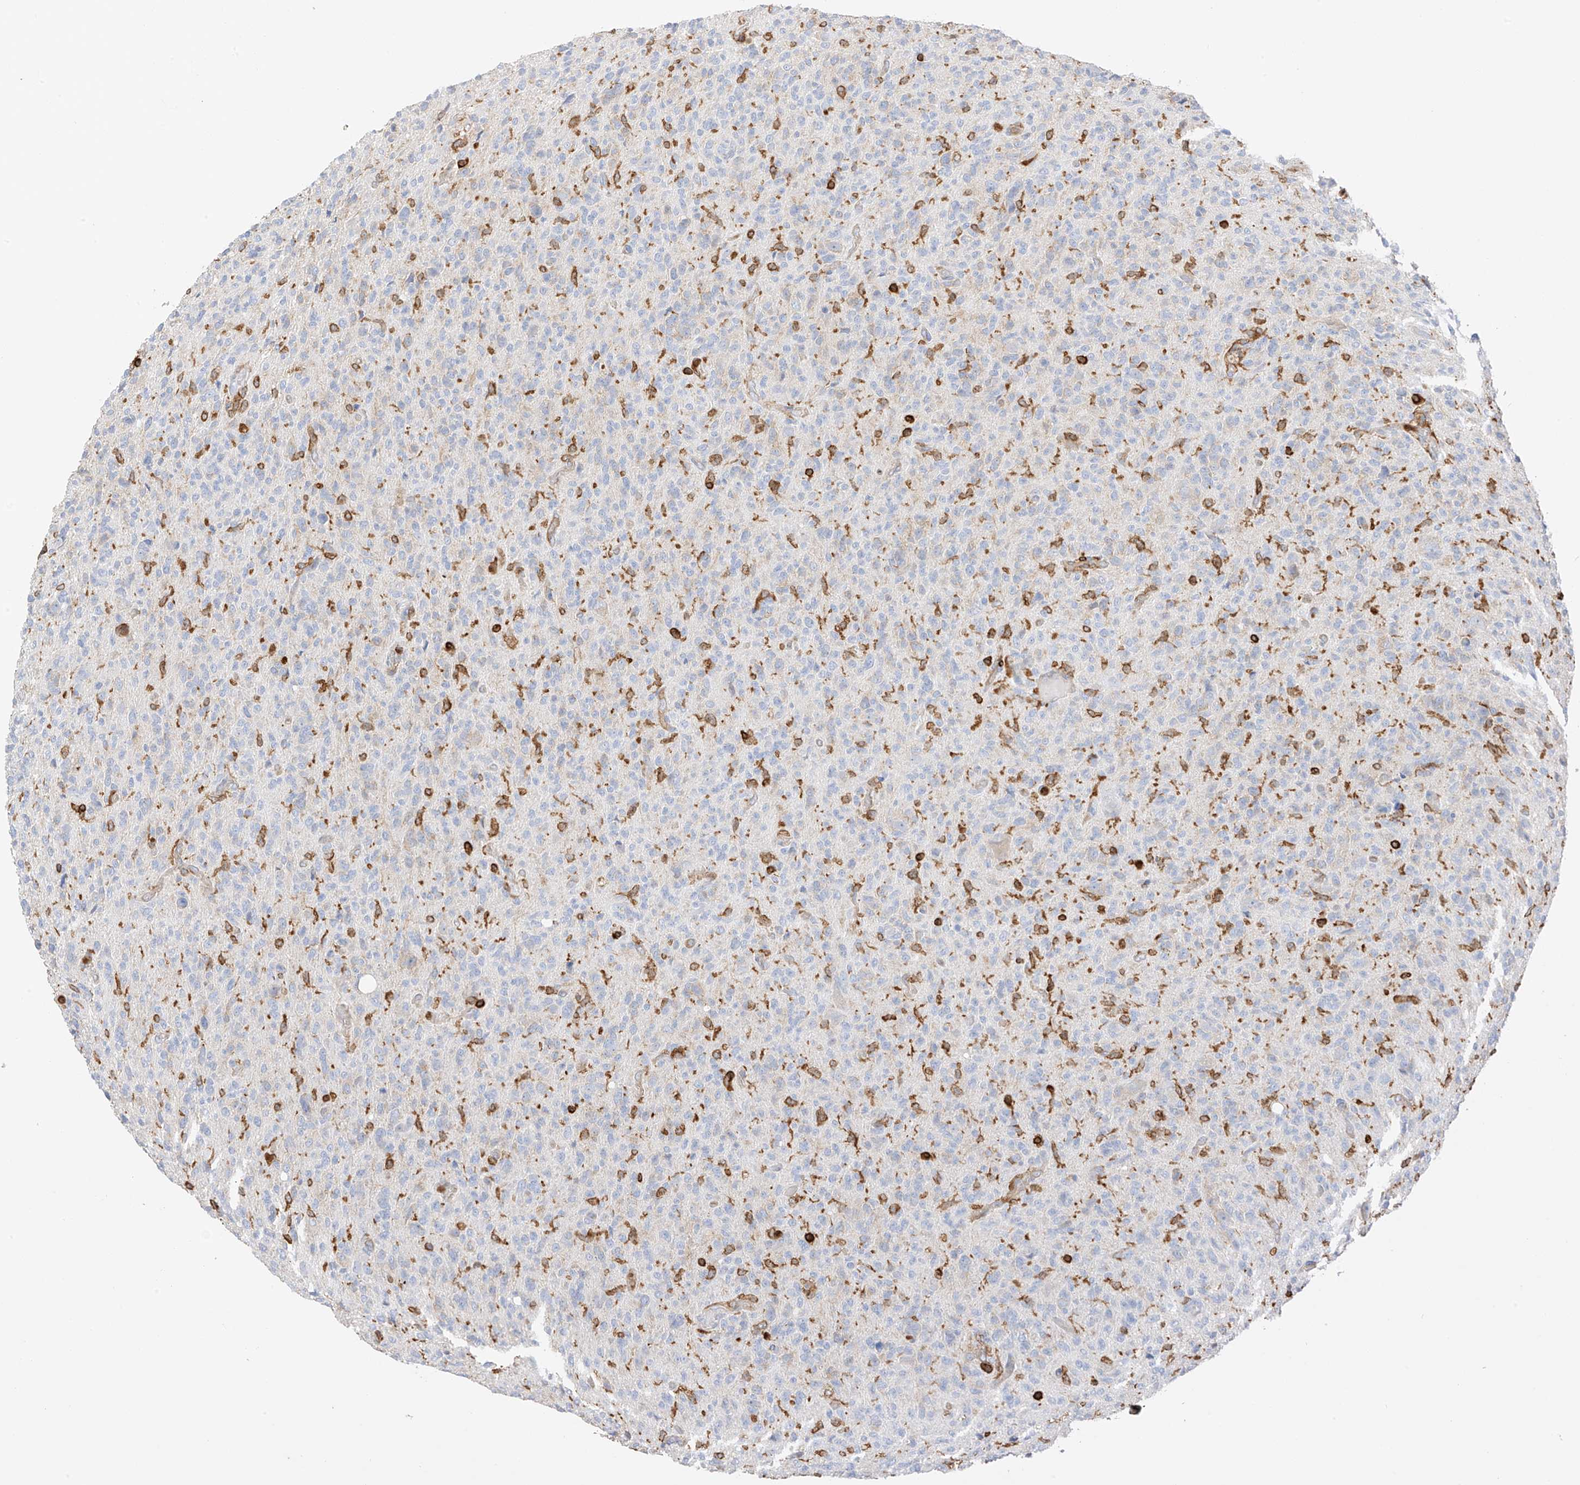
{"staining": {"intensity": "negative", "quantity": "none", "location": "none"}, "tissue": "glioma", "cell_type": "Tumor cells", "image_type": "cancer", "snomed": [{"axis": "morphology", "description": "Glioma, malignant, High grade"}, {"axis": "topography", "description": "Brain"}], "caption": "Tumor cells show no significant protein expression in glioma.", "gene": "ARHGAP25", "patient": {"sex": "female", "age": 57}}